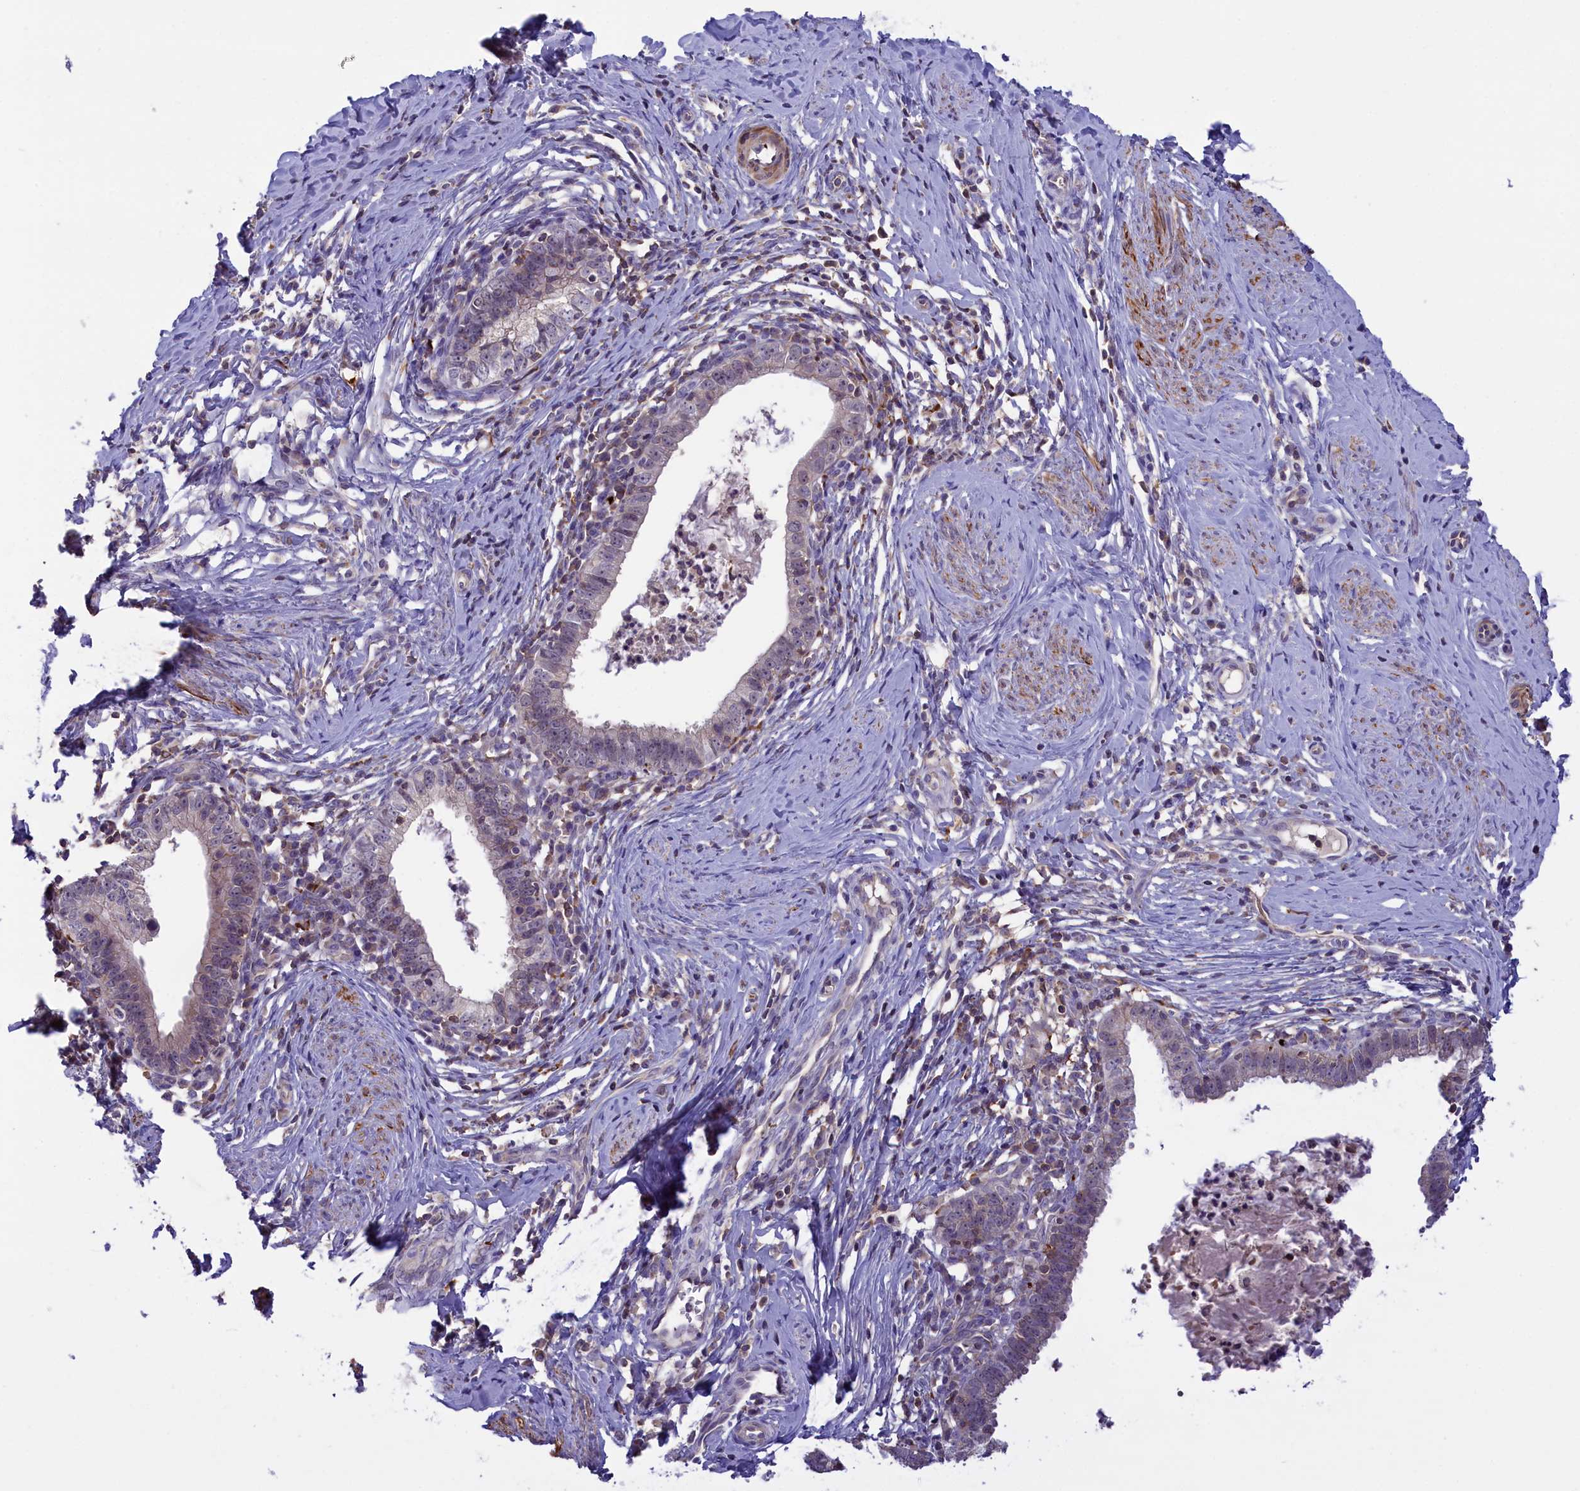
{"staining": {"intensity": "weak", "quantity": "<25%", "location": "cytoplasmic/membranous"}, "tissue": "cervical cancer", "cell_type": "Tumor cells", "image_type": "cancer", "snomed": [{"axis": "morphology", "description": "Adenocarcinoma, NOS"}, {"axis": "topography", "description": "Cervix"}], "caption": "Cervical cancer (adenocarcinoma) was stained to show a protein in brown. There is no significant positivity in tumor cells.", "gene": "HEATR3", "patient": {"sex": "female", "age": 36}}